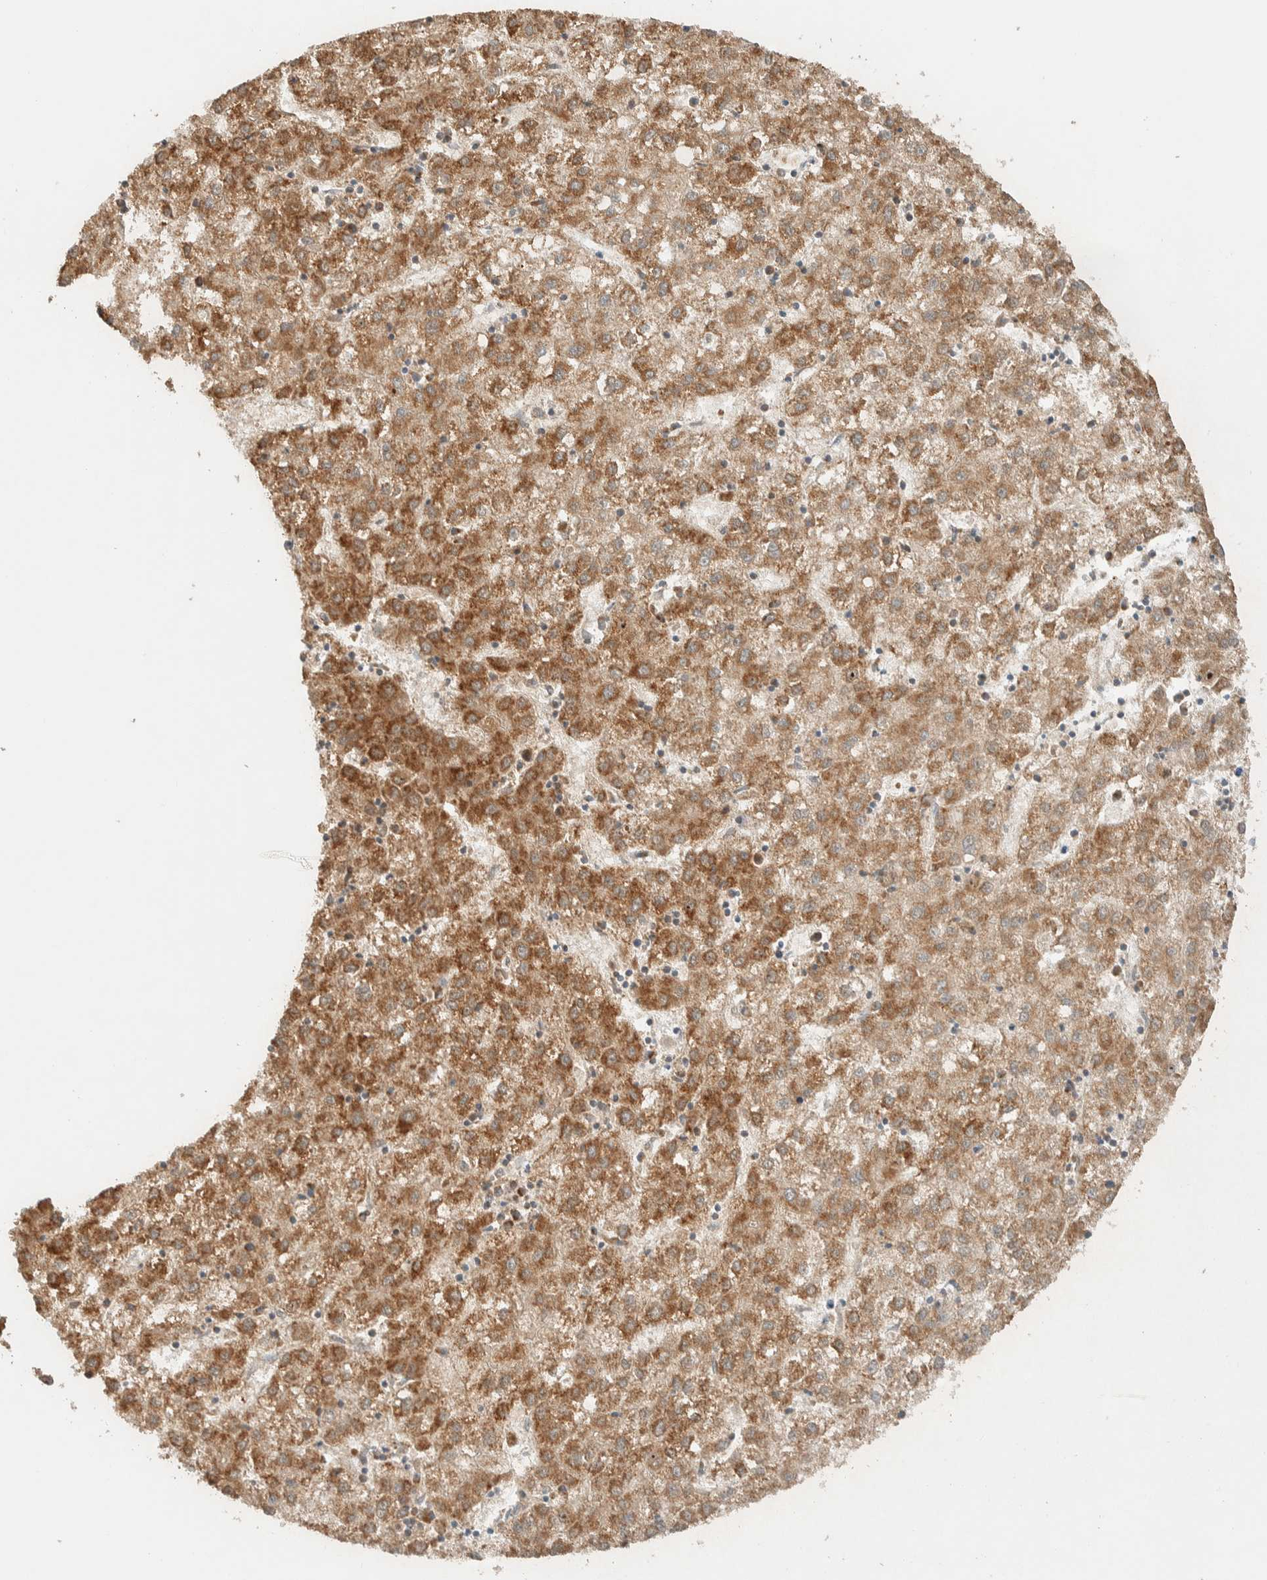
{"staining": {"intensity": "moderate", "quantity": ">75%", "location": "cytoplasmic/membranous"}, "tissue": "liver cancer", "cell_type": "Tumor cells", "image_type": "cancer", "snomed": [{"axis": "morphology", "description": "Carcinoma, Hepatocellular, NOS"}, {"axis": "topography", "description": "Liver"}], "caption": "Immunohistochemistry (IHC) image of human liver hepatocellular carcinoma stained for a protein (brown), which displays medium levels of moderate cytoplasmic/membranous positivity in approximately >75% of tumor cells.", "gene": "MRPL41", "patient": {"sex": "male", "age": 72}}